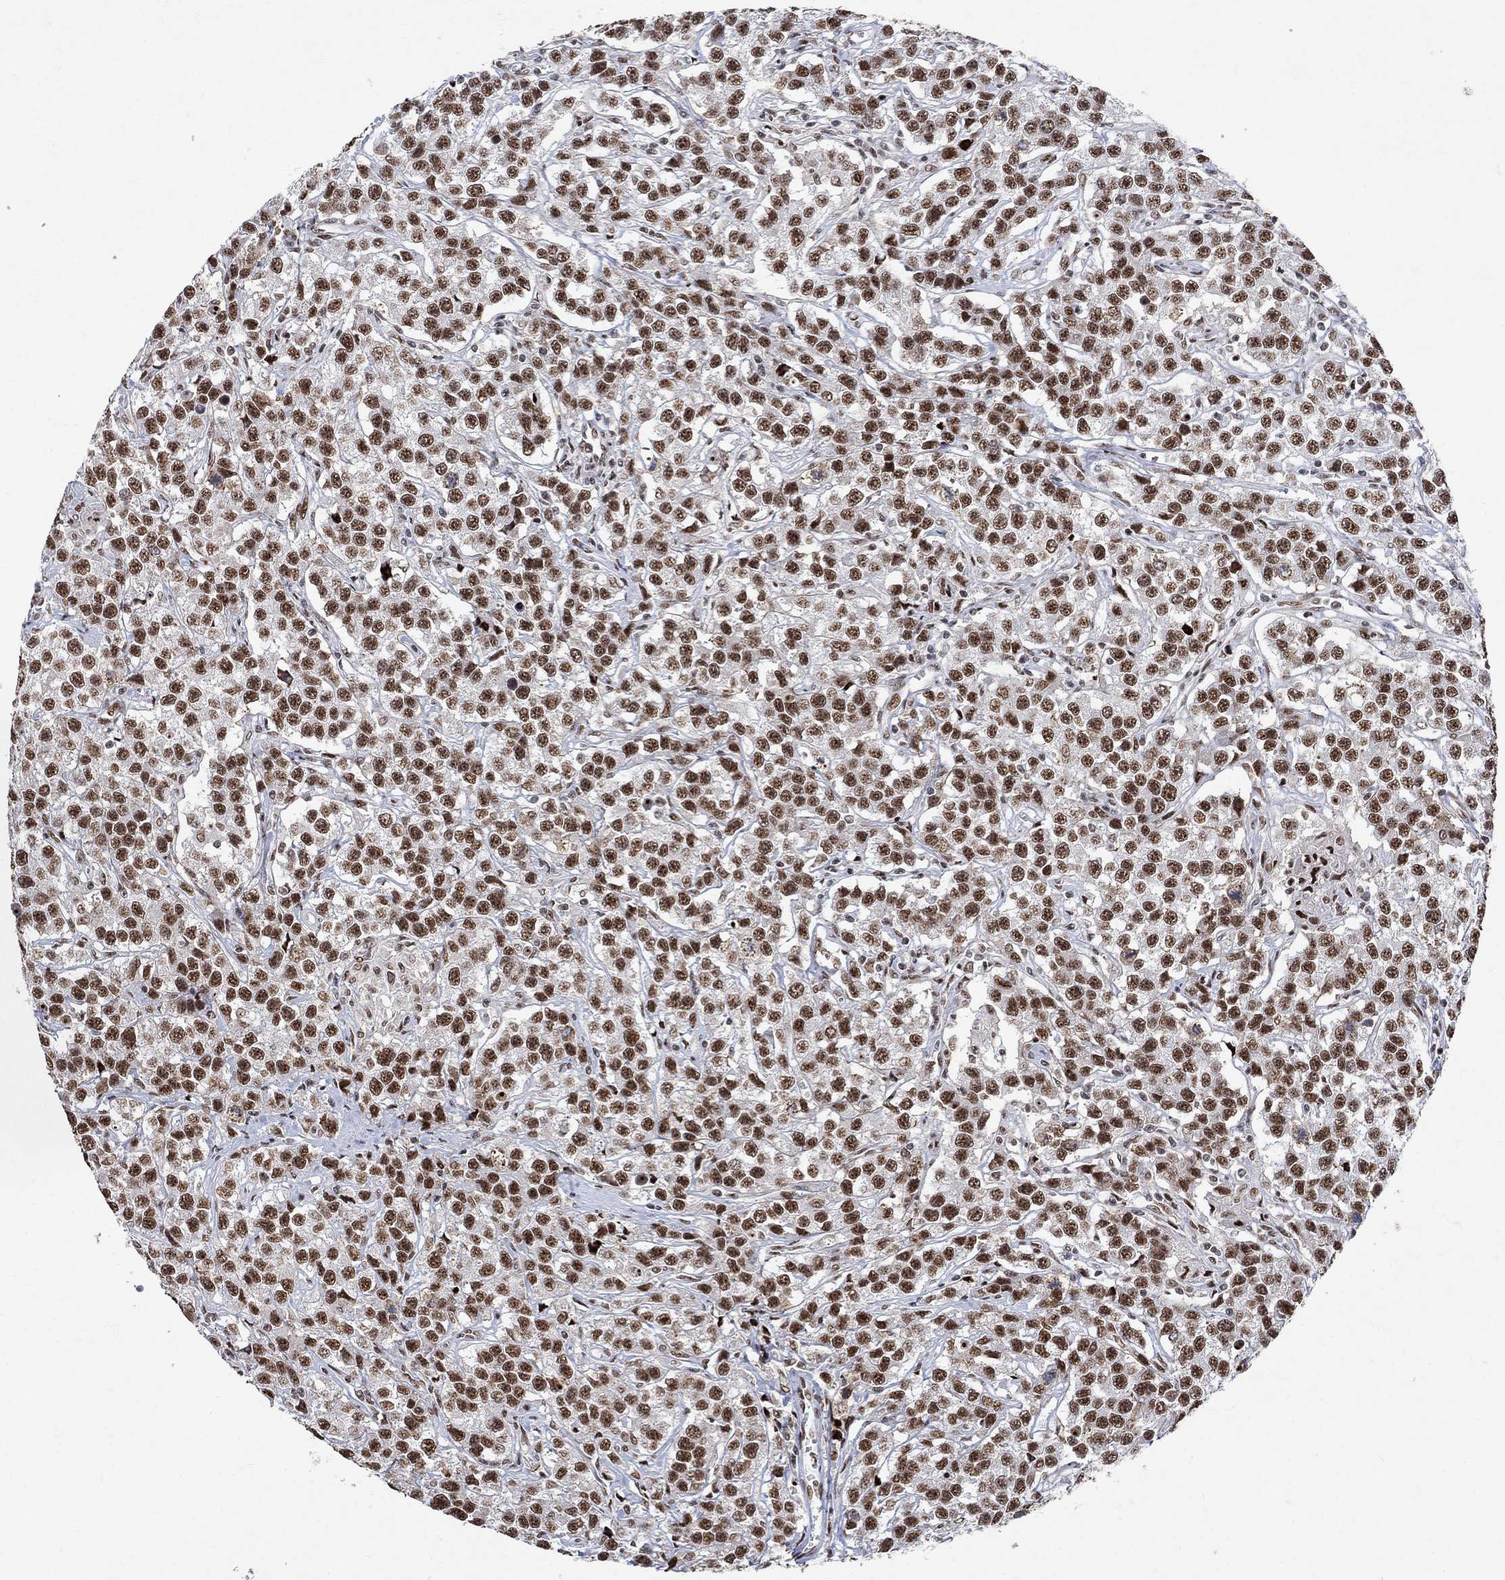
{"staining": {"intensity": "strong", "quantity": ">75%", "location": "nuclear"}, "tissue": "testis cancer", "cell_type": "Tumor cells", "image_type": "cancer", "snomed": [{"axis": "morphology", "description": "Seminoma, NOS"}, {"axis": "topography", "description": "Testis"}], "caption": "Protein staining by IHC reveals strong nuclear expression in about >75% of tumor cells in seminoma (testis).", "gene": "E4F1", "patient": {"sex": "male", "age": 59}}